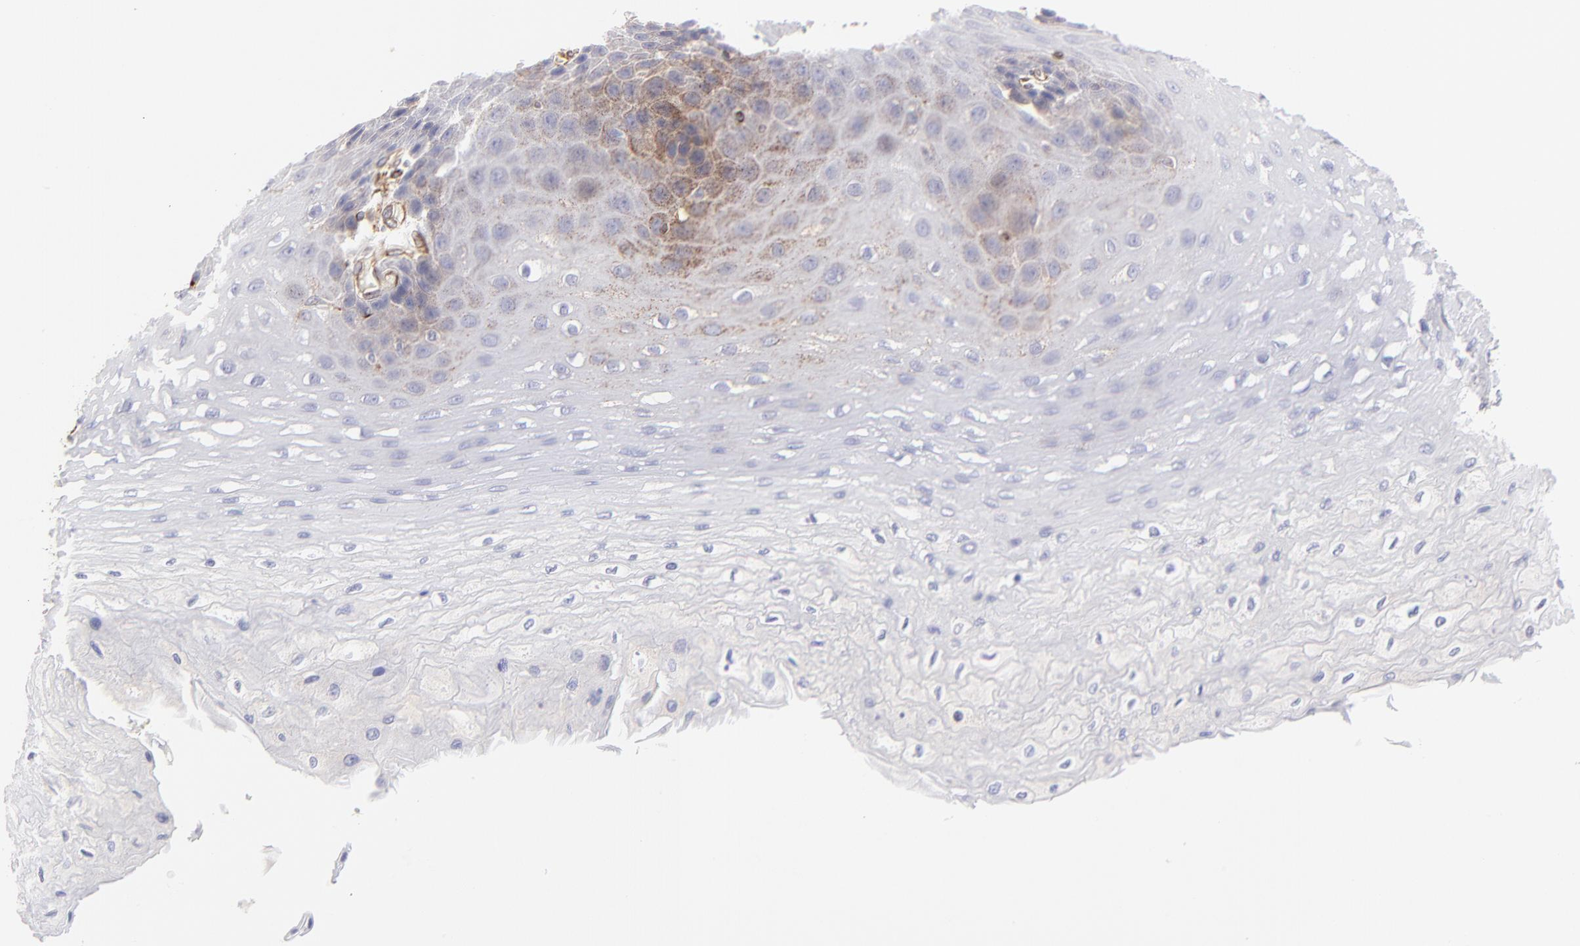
{"staining": {"intensity": "weak", "quantity": "25%-75%", "location": "cytoplasmic/membranous"}, "tissue": "esophagus", "cell_type": "Squamous epithelial cells", "image_type": "normal", "snomed": [{"axis": "morphology", "description": "Normal tissue, NOS"}, {"axis": "topography", "description": "Esophagus"}], "caption": "Protein staining demonstrates weak cytoplasmic/membranous staining in about 25%-75% of squamous epithelial cells in unremarkable esophagus. Immunohistochemistry stains the protein in brown and the nuclei are stained blue.", "gene": "COX8C", "patient": {"sex": "female", "age": 72}}